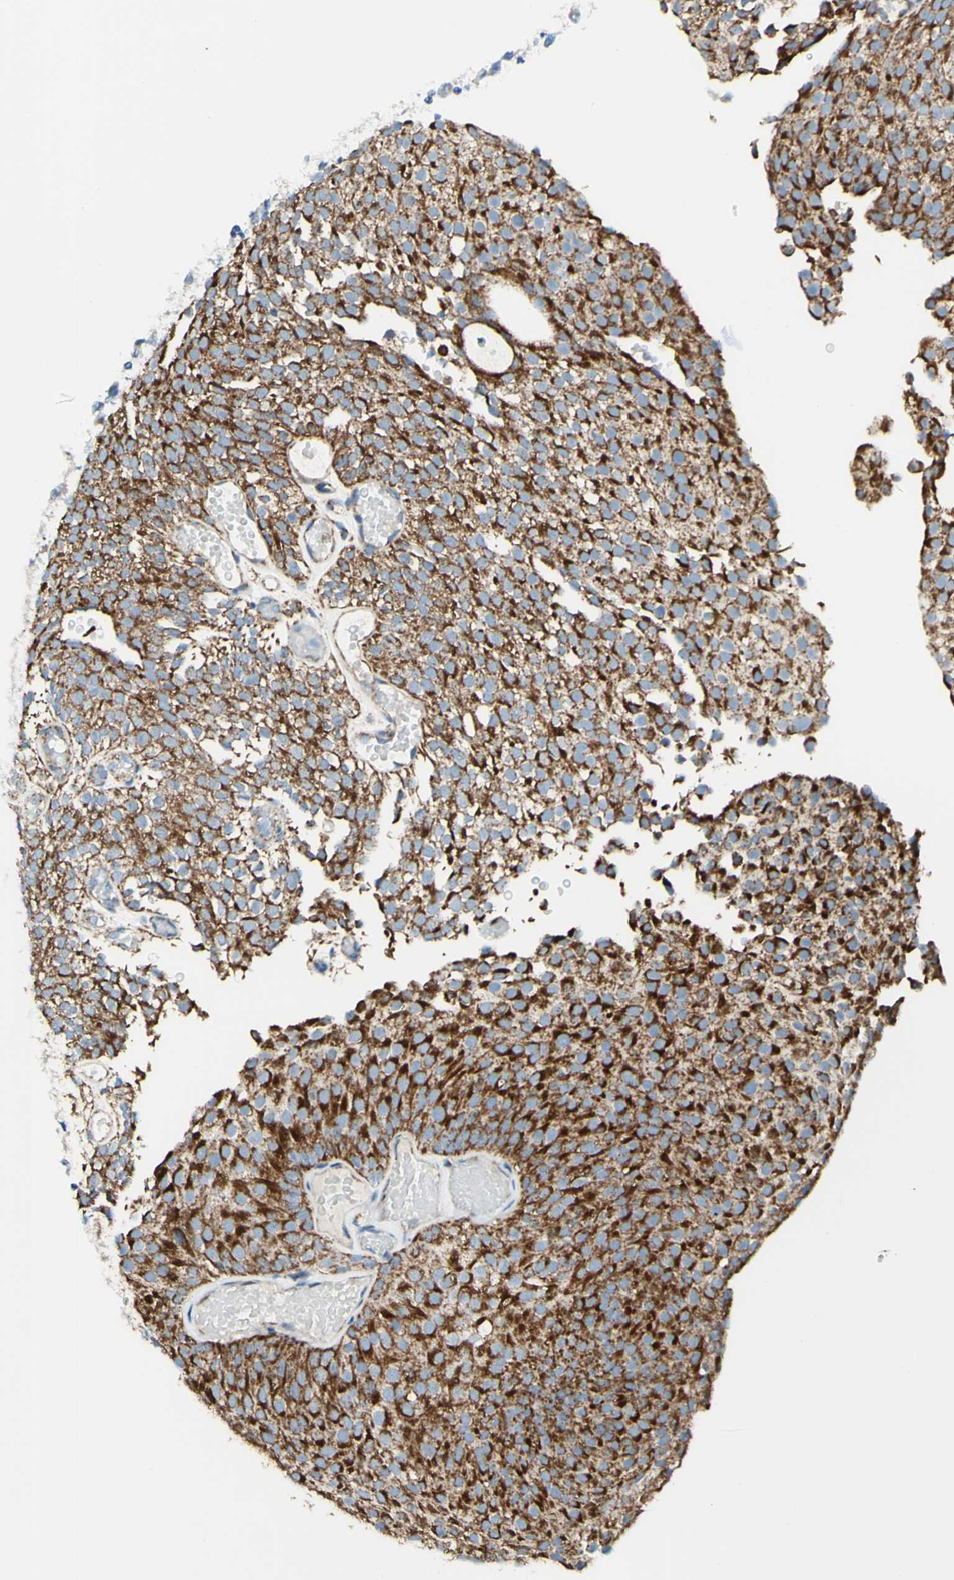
{"staining": {"intensity": "strong", "quantity": ">75%", "location": "cytoplasmic/membranous"}, "tissue": "urothelial cancer", "cell_type": "Tumor cells", "image_type": "cancer", "snomed": [{"axis": "morphology", "description": "Urothelial carcinoma, Low grade"}, {"axis": "topography", "description": "Urinary bladder"}], "caption": "Immunohistochemical staining of urothelial cancer exhibits high levels of strong cytoplasmic/membranous protein expression in approximately >75% of tumor cells.", "gene": "ARMC10", "patient": {"sex": "male", "age": 78}}